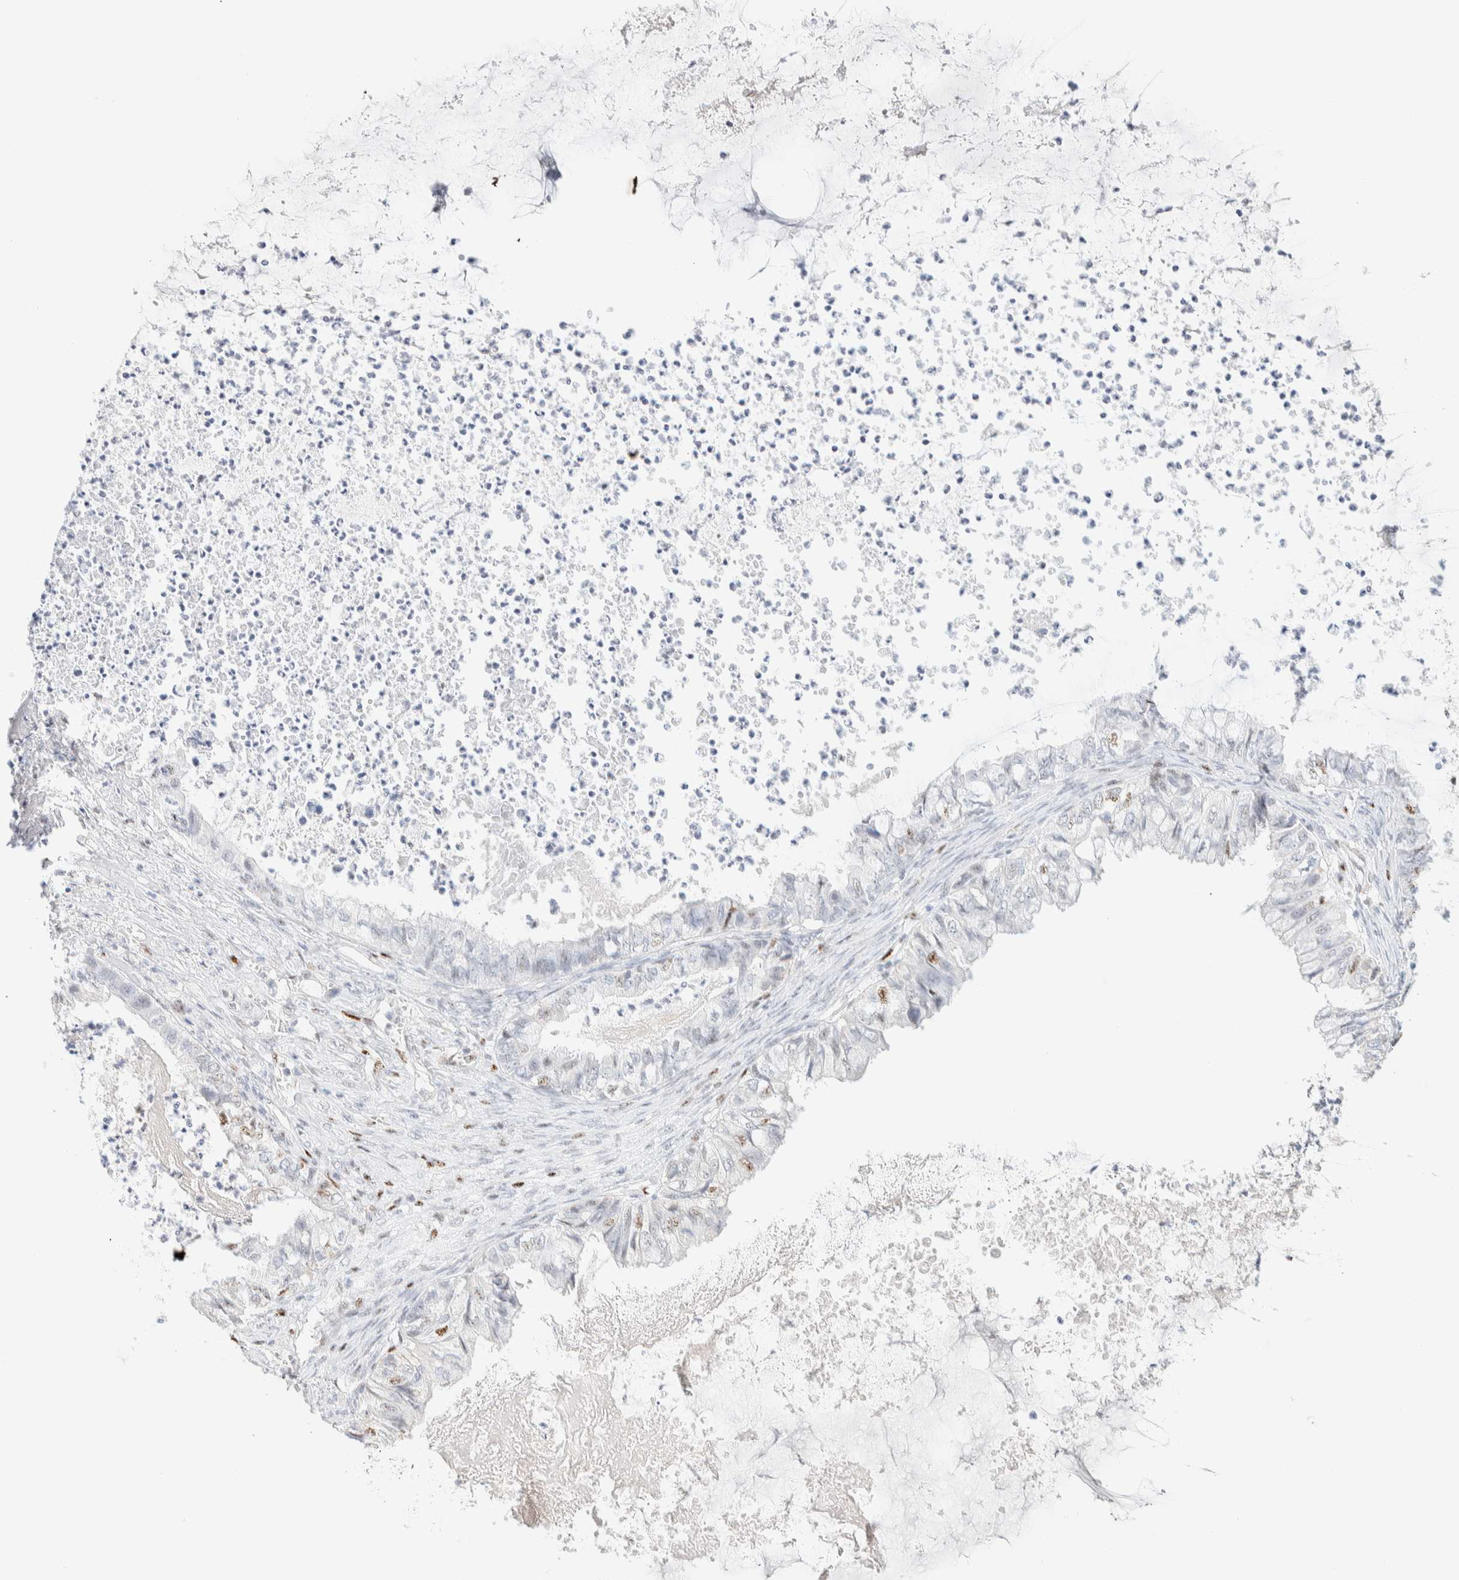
{"staining": {"intensity": "moderate", "quantity": "<25%", "location": "nuclear"}, "tissue": "ovarian cancer", "cell_type": "Tumor cells", "image_type": "cancer", "snomed": [{"axis": "morphology", "description": "Cystadenocarcinoma, mucinous, NOS"}, {"axis": "topography", "description": "Ovary"}], "caption": "Immunohistochemistry (IHC) micrograph of neoplastic tissue: ovarian cancer stained using immunohistochemistry (IHC) displays low levels of moderate protein expression localized specifically in the nuclear of tumor cells, appearing as a nuclear brown color.", "gene": "SON", "patient": {"sex": "female", "age": 80}}